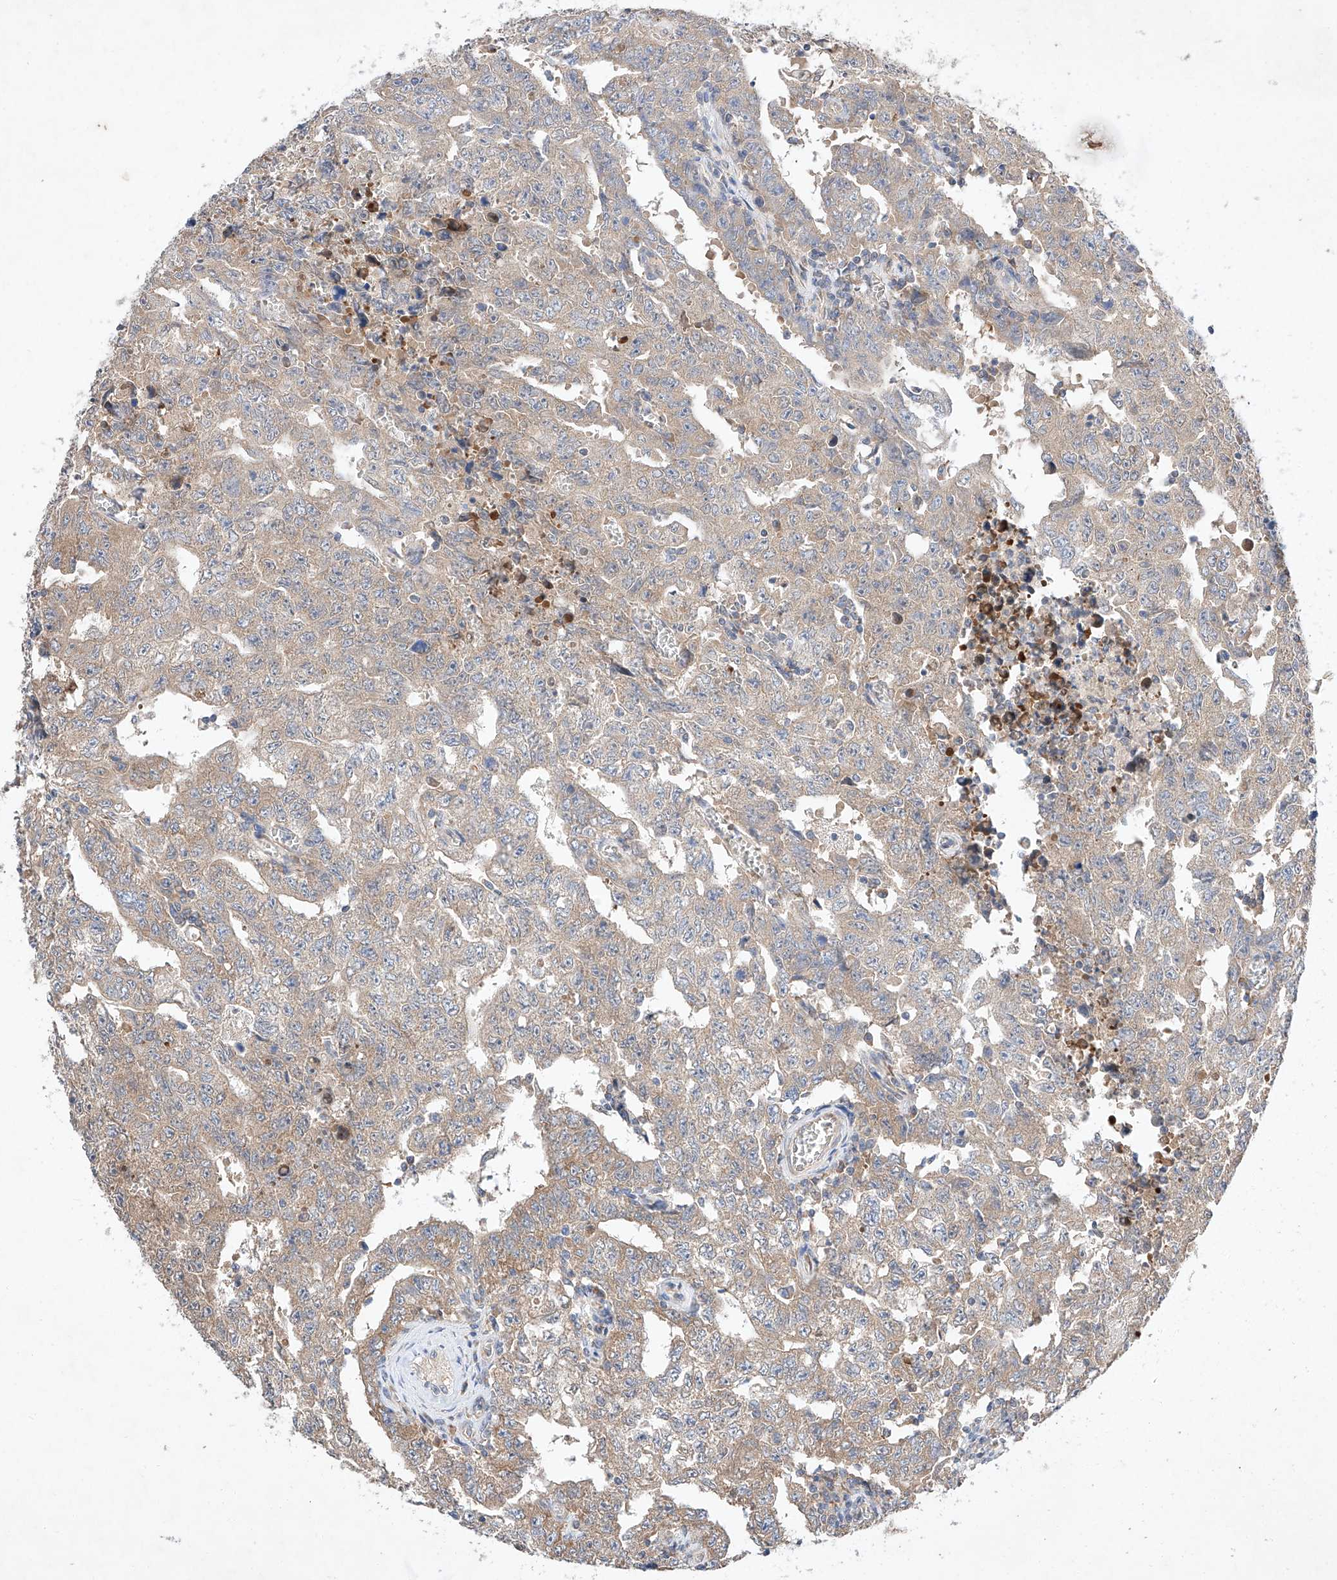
{"staining": {"intensity": "weak", "quantity": ">75%", "location": "cytoplasmic/membranous"}, "tissue": "testis cancer", "cell_type": "Tumor cells", "image_type": "cancer", "snomed": [{"axis": "morphology", "description": "Carcinoma, Embryonal, NOS"}, {"axis": "topography", "description": "Testis"}], "caption": "Testis cancer (embryonal carcinoma) stained with DAB (3,3'-diaminobenzidine) immunohistochemistry shows low levels of weak cytoplasmic/membranous staining in about >75% of tumor cells.", "gene": "C6orf118", "patient": {"sex": "male", "age": 26}}